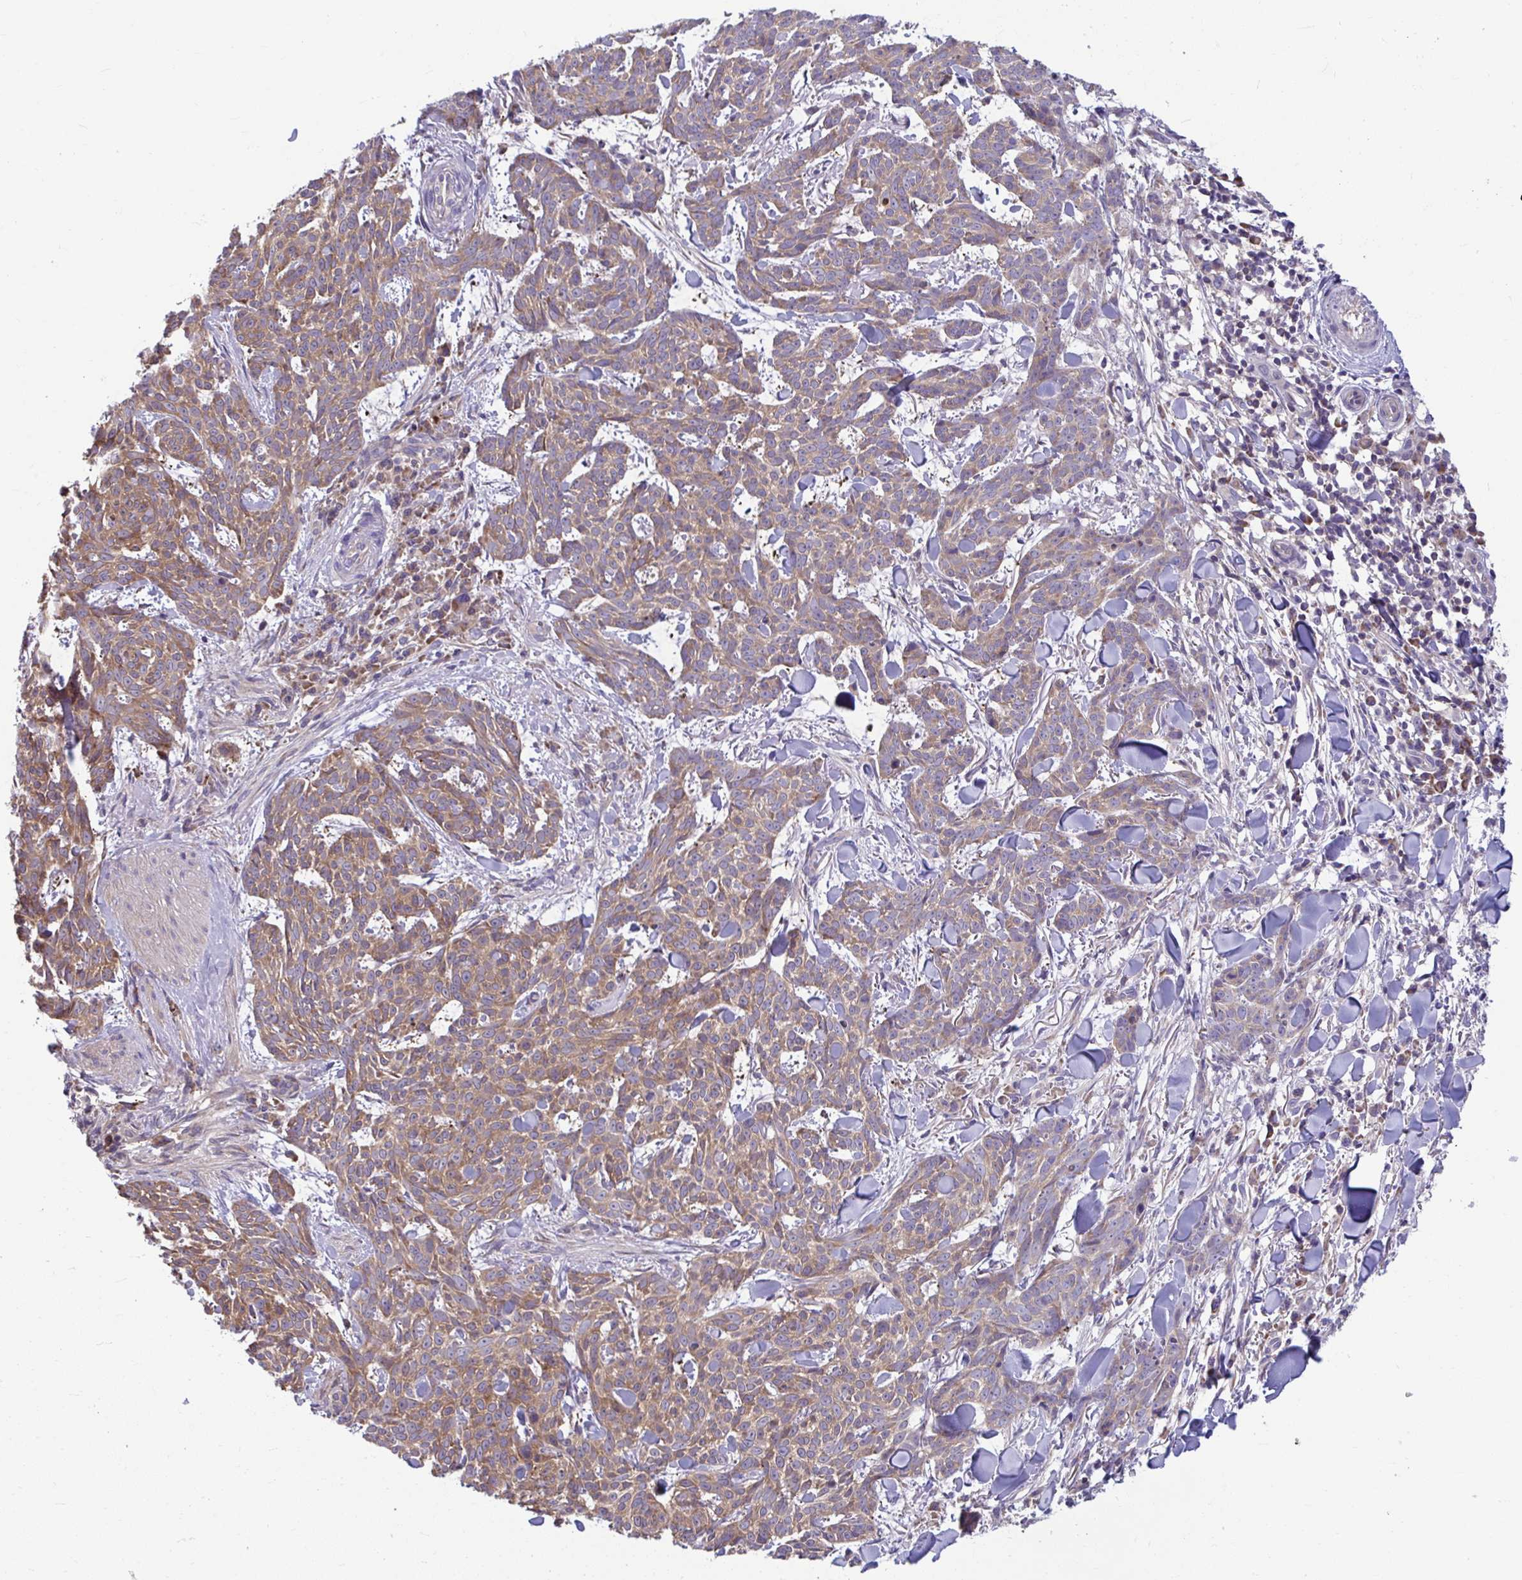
{"staining": {"intensity": "moderate", "quantity": ">75%", "location": "cytoplasmic/membranous"}, "tissue": "skin cancer", "cell_type": "Tumor cells", "image_type": "cancer", "snomed": [{"axis": "morphology", "description": "Basal cell carcinoma"}, {"axis": "topography", "description": "Skin"}], "caption": "Skin basal cell carcinoma stained for a protein (brown) reveals moderate cytoplasmic/membranous positive positivity in approximately >75% of tumor cells.", "gene": "PCDHB7", "patient": {"sex": "female", "age": 93}}